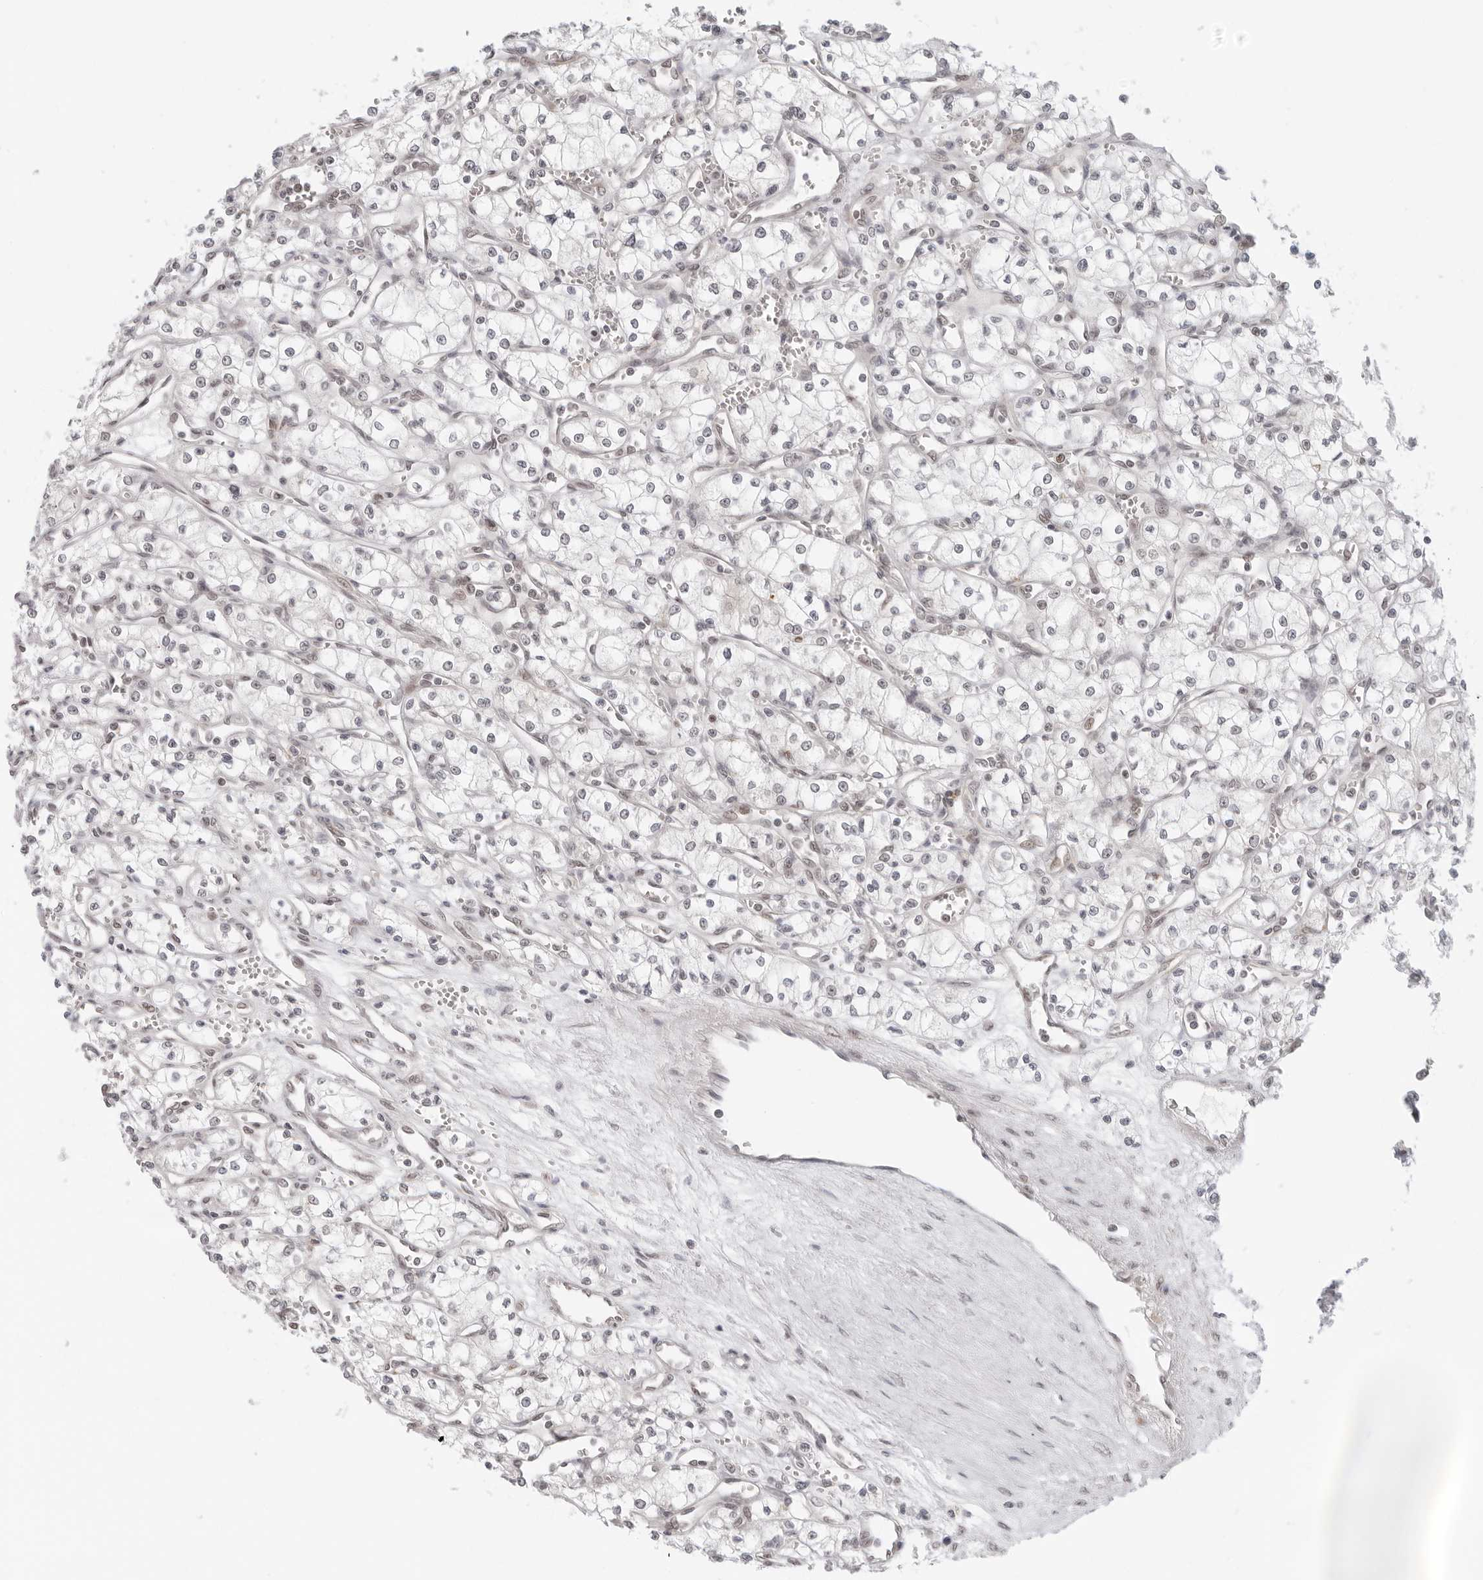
{"staining": {"intensity": "negative", "quantity": "none", "location": "none"}, "tissue": "renal cancer", "cell_type": "Tumor cells", "image_type": "cancer", "snomed": [{"axis": "morphology", "description": "Adenocarcinoma, NOS"}, {"axis": "topography", "description": "Kidney"}], "caption": "This is an IHC image of renal cancer. There is no positivity in tumor cells.", "gene": "TOX4", "patient": {"sex": "male", "age": 59}}